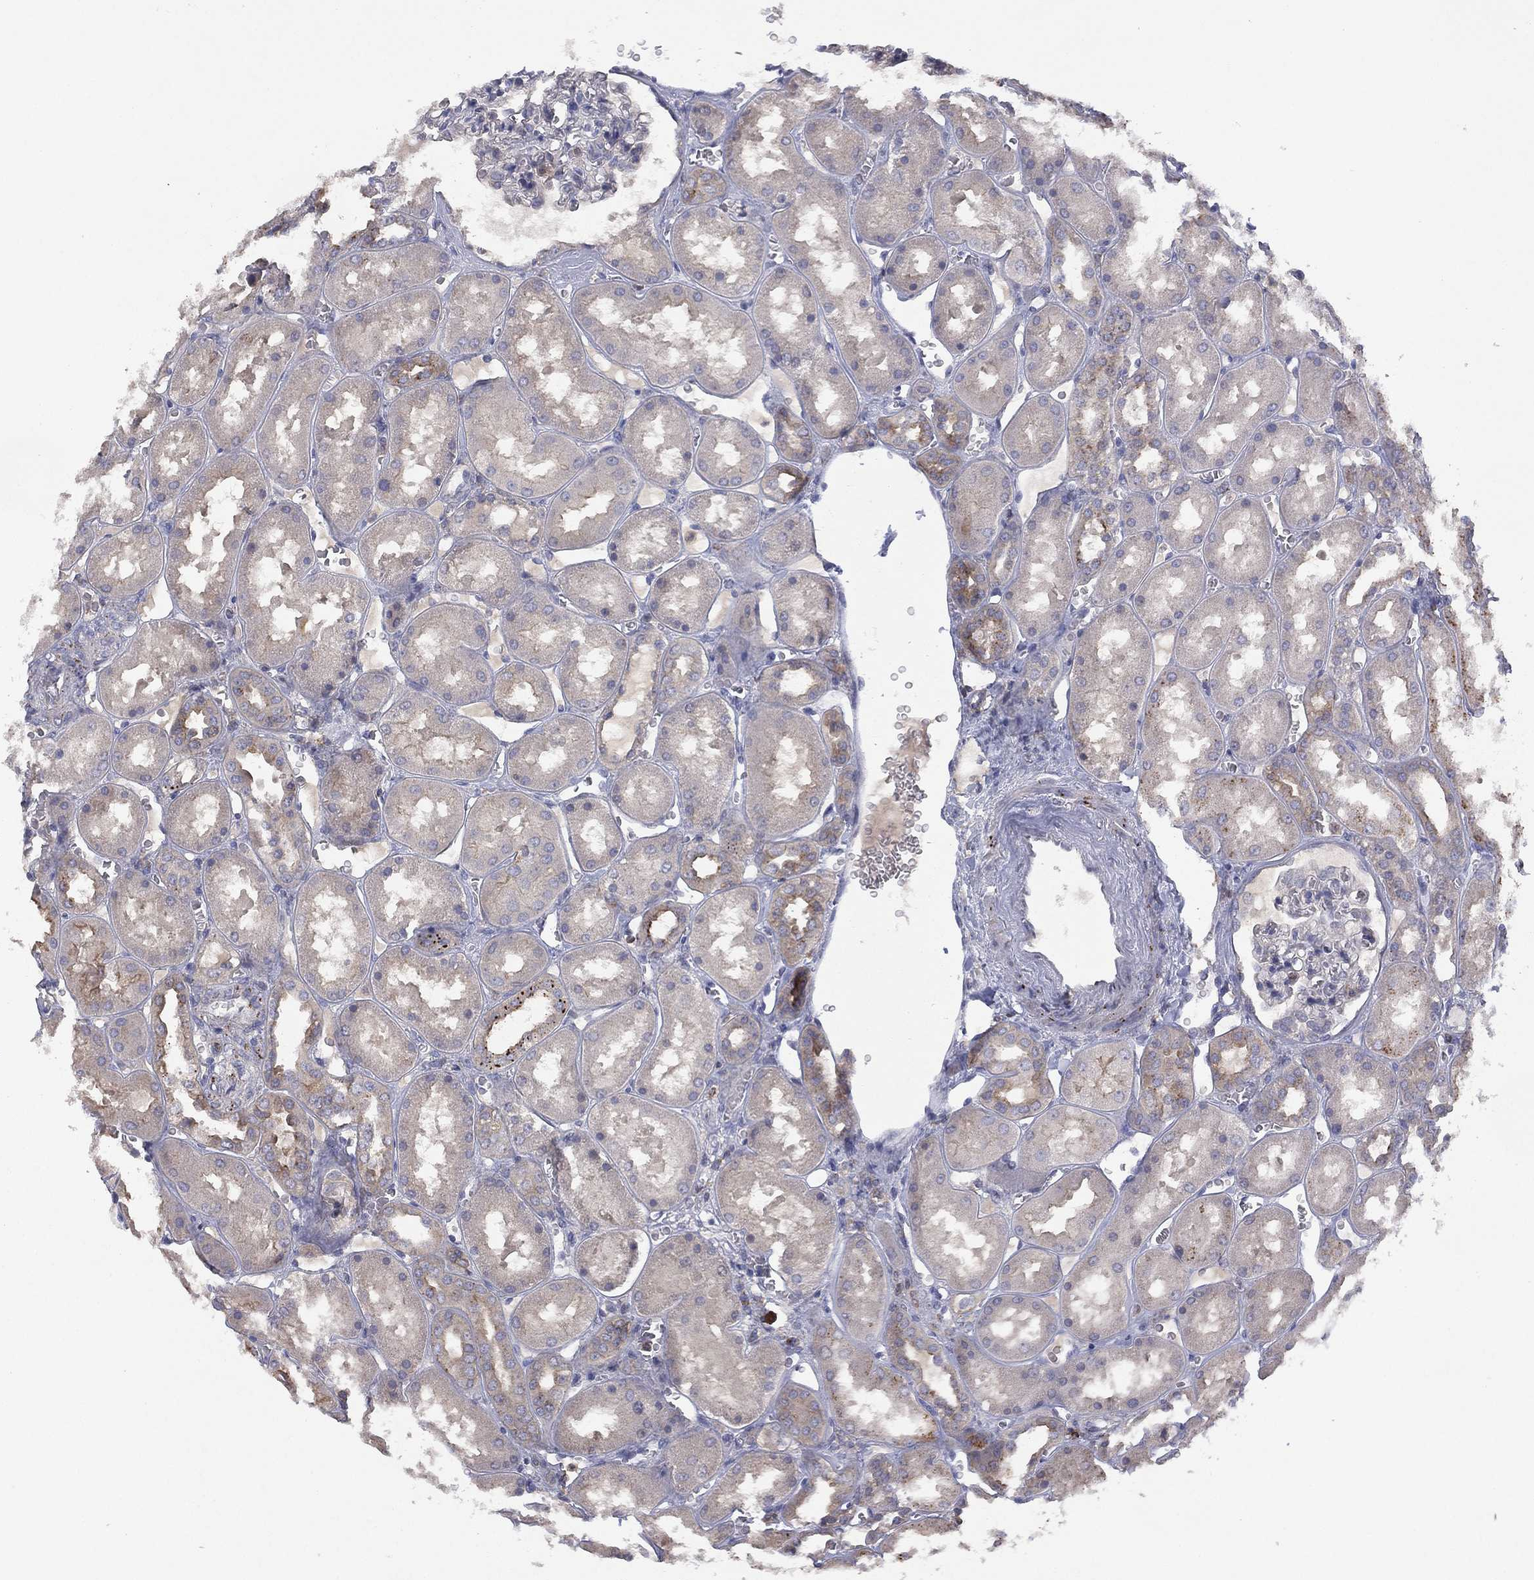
{"staining": {"intensity": "negative", "quantity": "none", "location": "none"}, "tissue": "kidney", "cell_type": "Cells in glomeruli", "image_type": "normal", "snomed": [{"axis": "morphology", "description": "Normal tissue, NOS"}, {"axis": "topography", "description": "Kidney"}], "caption": "This photomicrograph is of normal kidney stained with immunohistochemistry to label a protein in brown with the nuclei are counter-stained blue. There is no expression in cells in glomeruli. The staining was performed using DAB to visualize the protein expression in brown, while the nuclei were stained in blue with hematoxylin (Magnification: 20x).", "gene": "DOCK8", "patient": {"sex": "male", "age": 73}}